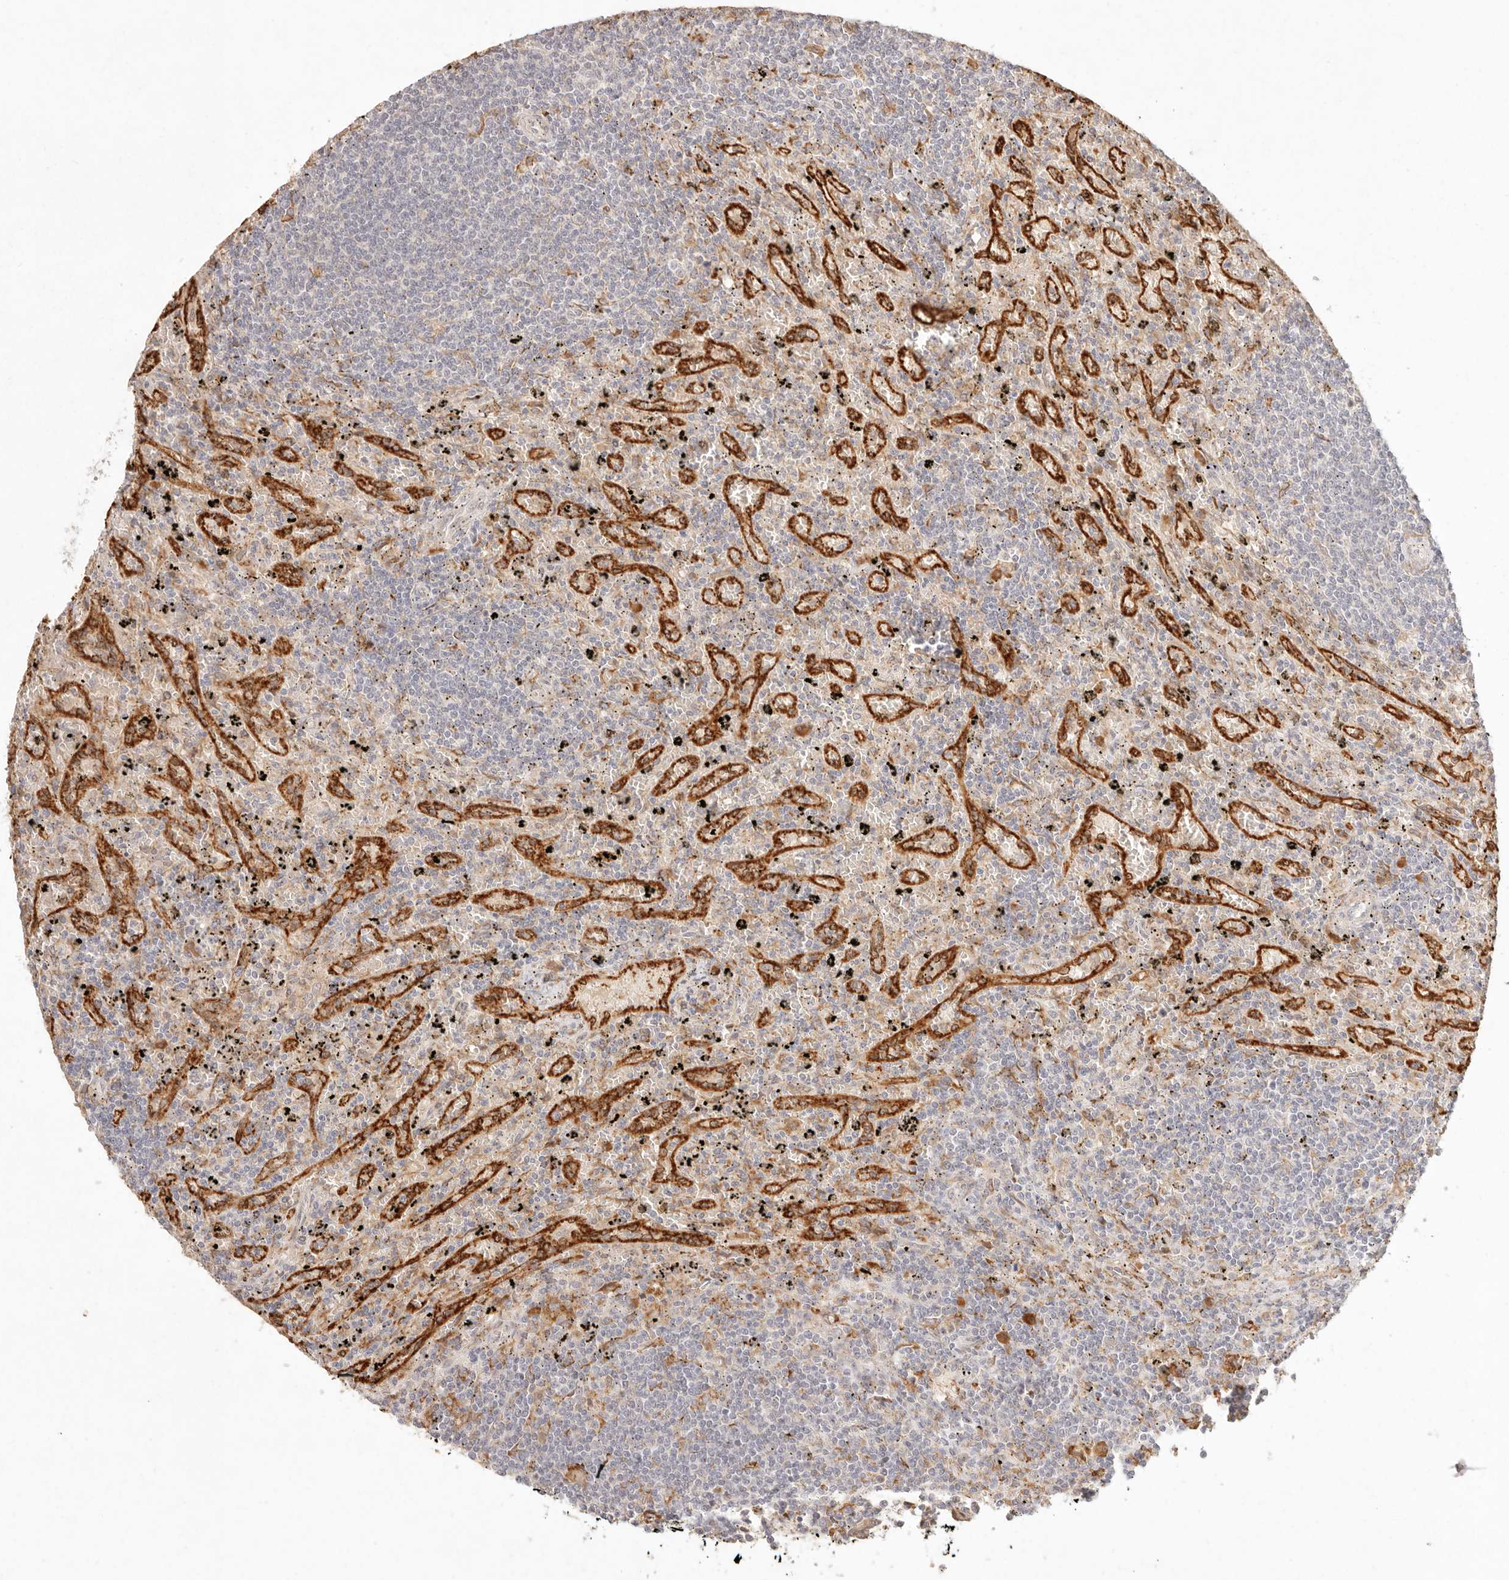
{"staining": {"intensity": "negative", "quantity": "none", "location": "none"}, "tissue": "lymphoma", "cell_type": "Tumor cells", "image_type": "cancer", "snomed": [{"axis": "morphology", "description": "Malignant lymphoma, non-Hodgkin's type, Low grade"}, {"axis": "topography", "description": "Spleen"}], "caption": "DAB immunohistochemical staining of human low-grade malignant lymphoma, non-Hodgkin's type exhibits no significant expression in tumor cells. Brightfield microscopy of immunohistochemistry stained with DAB (brown) and hematoxylin (blue), captured at high magnification.", "gene": "C1orf127", "patient": {"sex": "male", "age": 76}}